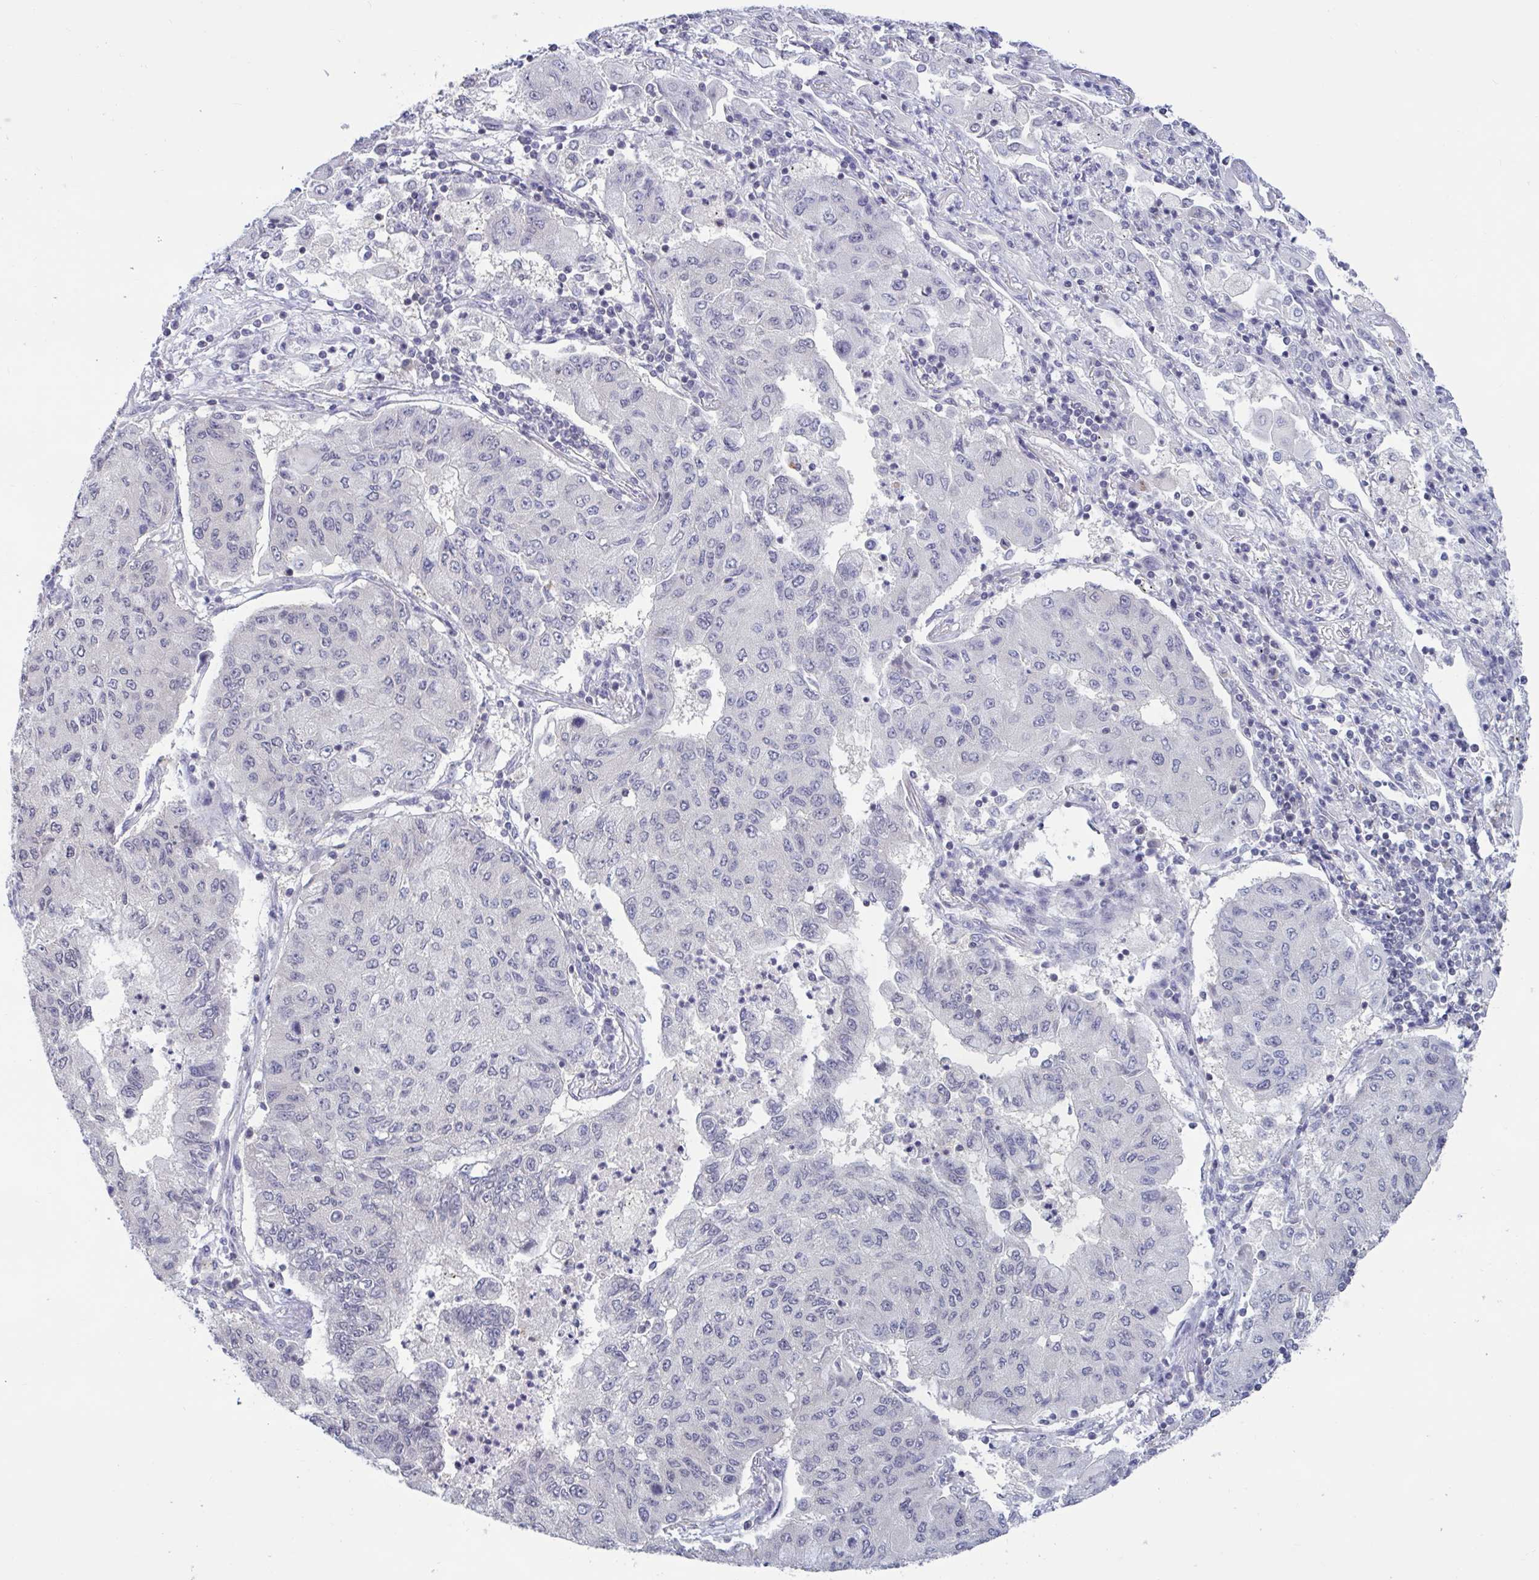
{"staining": {"intensity": "negative", "quantity": "none", "location": "none"}, "tissue": "lung cancer", "cell_type": "Tumor cells", "image_type": "cancer", "snomed": [{"axis": "morphology", "description": "Squamous cell carcinoma, NOS"}, {"axis": "topography", "description": "Lung"}], "caption": "High power microscopy image of an IHC image of lung cancer, revealing no significant positivity in tumor cells.", "gene": "ARPP19", "patient": {"sex": "male", "age": 74}}